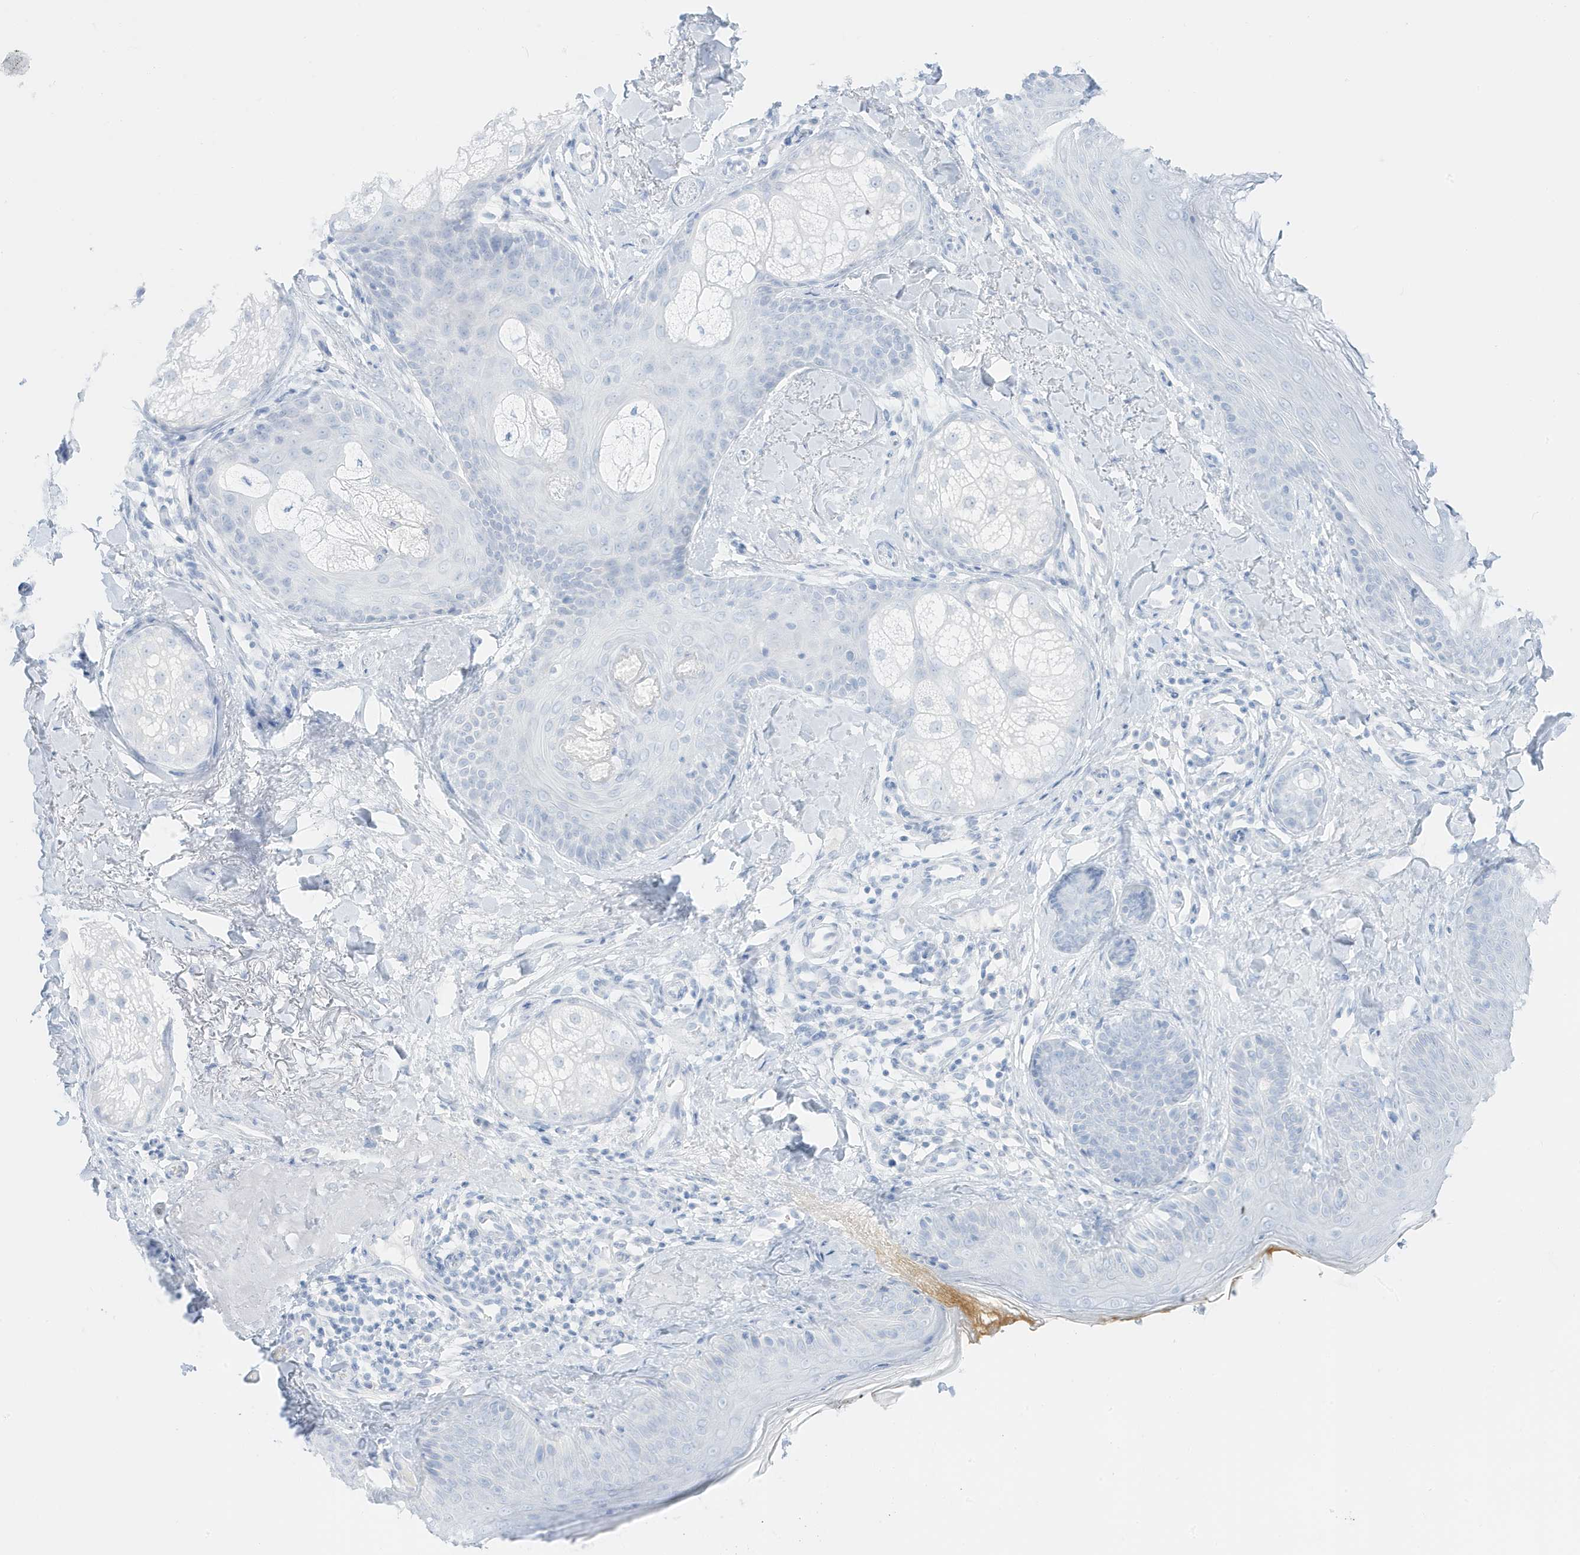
{"staining": {"intensity": "negative", "quantity": "none", "location": "none"}, "tissue": "skin", "cell_type": "Fibroblasts", "image_type": "normal", "snomed": [{"axis": "morphology", "description": "Normal tissue, NOS"}, {"axis": "topography", "description": "Skin"}], "caption": "The micrograph displays no staining of fibroblasts in unremarkable skin.", "gene": "SLC22A13", "patient": {"sex": "male", "age": 57}}